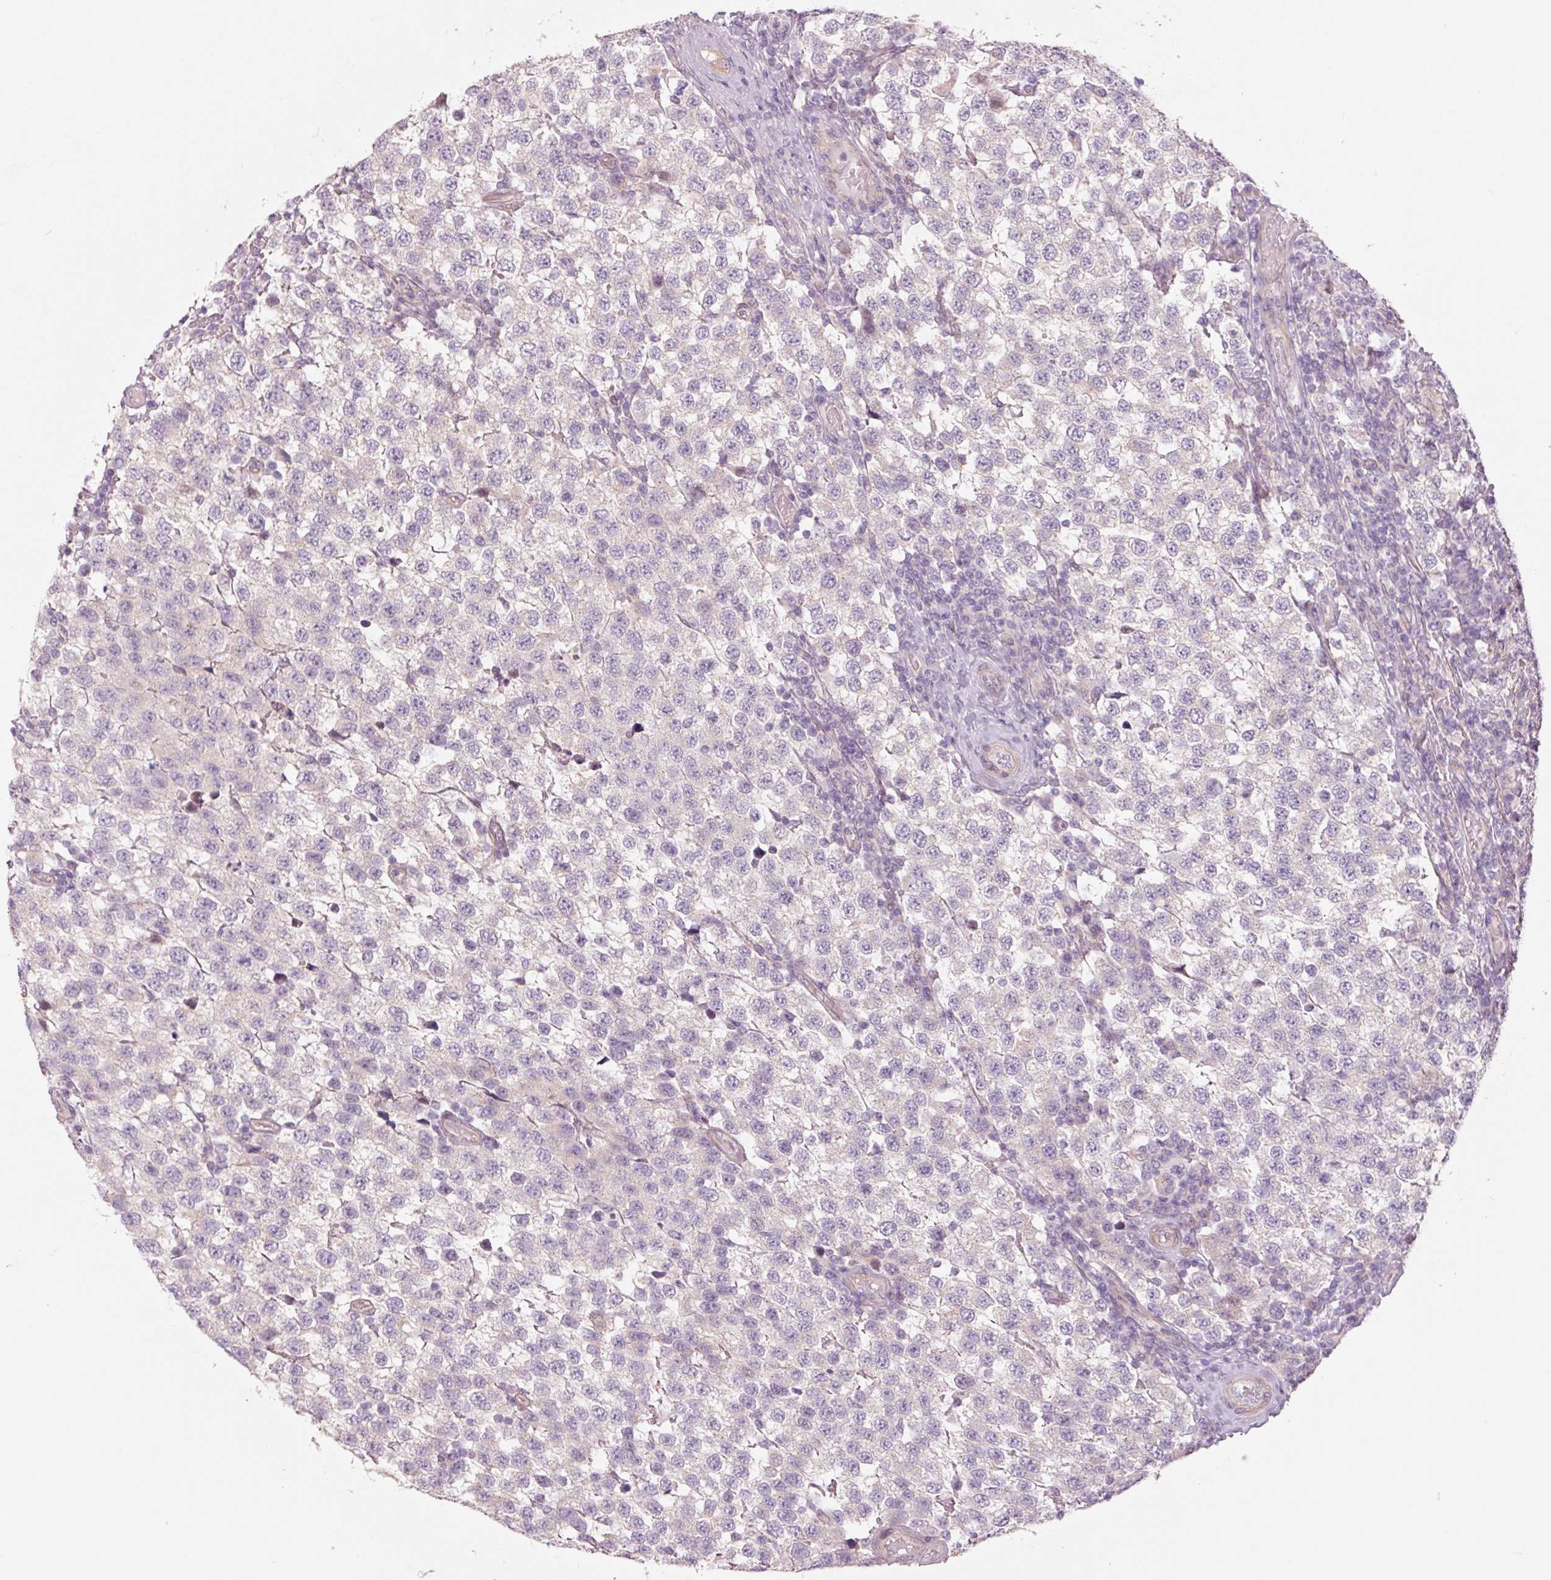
{"staining": {"intensity": "negative", "quantity": "none", "location": "none"}, "tissue": "testis cancer", "cell_type": "Tumor cells", "image_type": "cancer", "snomed": [{"axis": "morphology", "description": "Seminoma, NOS"}, {"axis": "topography", "description": "Testis"}], "caption": "DAB immunohistochemical staining of human testis seminoma displays no significant expression in tumor cells.", "gene": "DAPP1", "patient": {"sex": "male", "age": 34}}